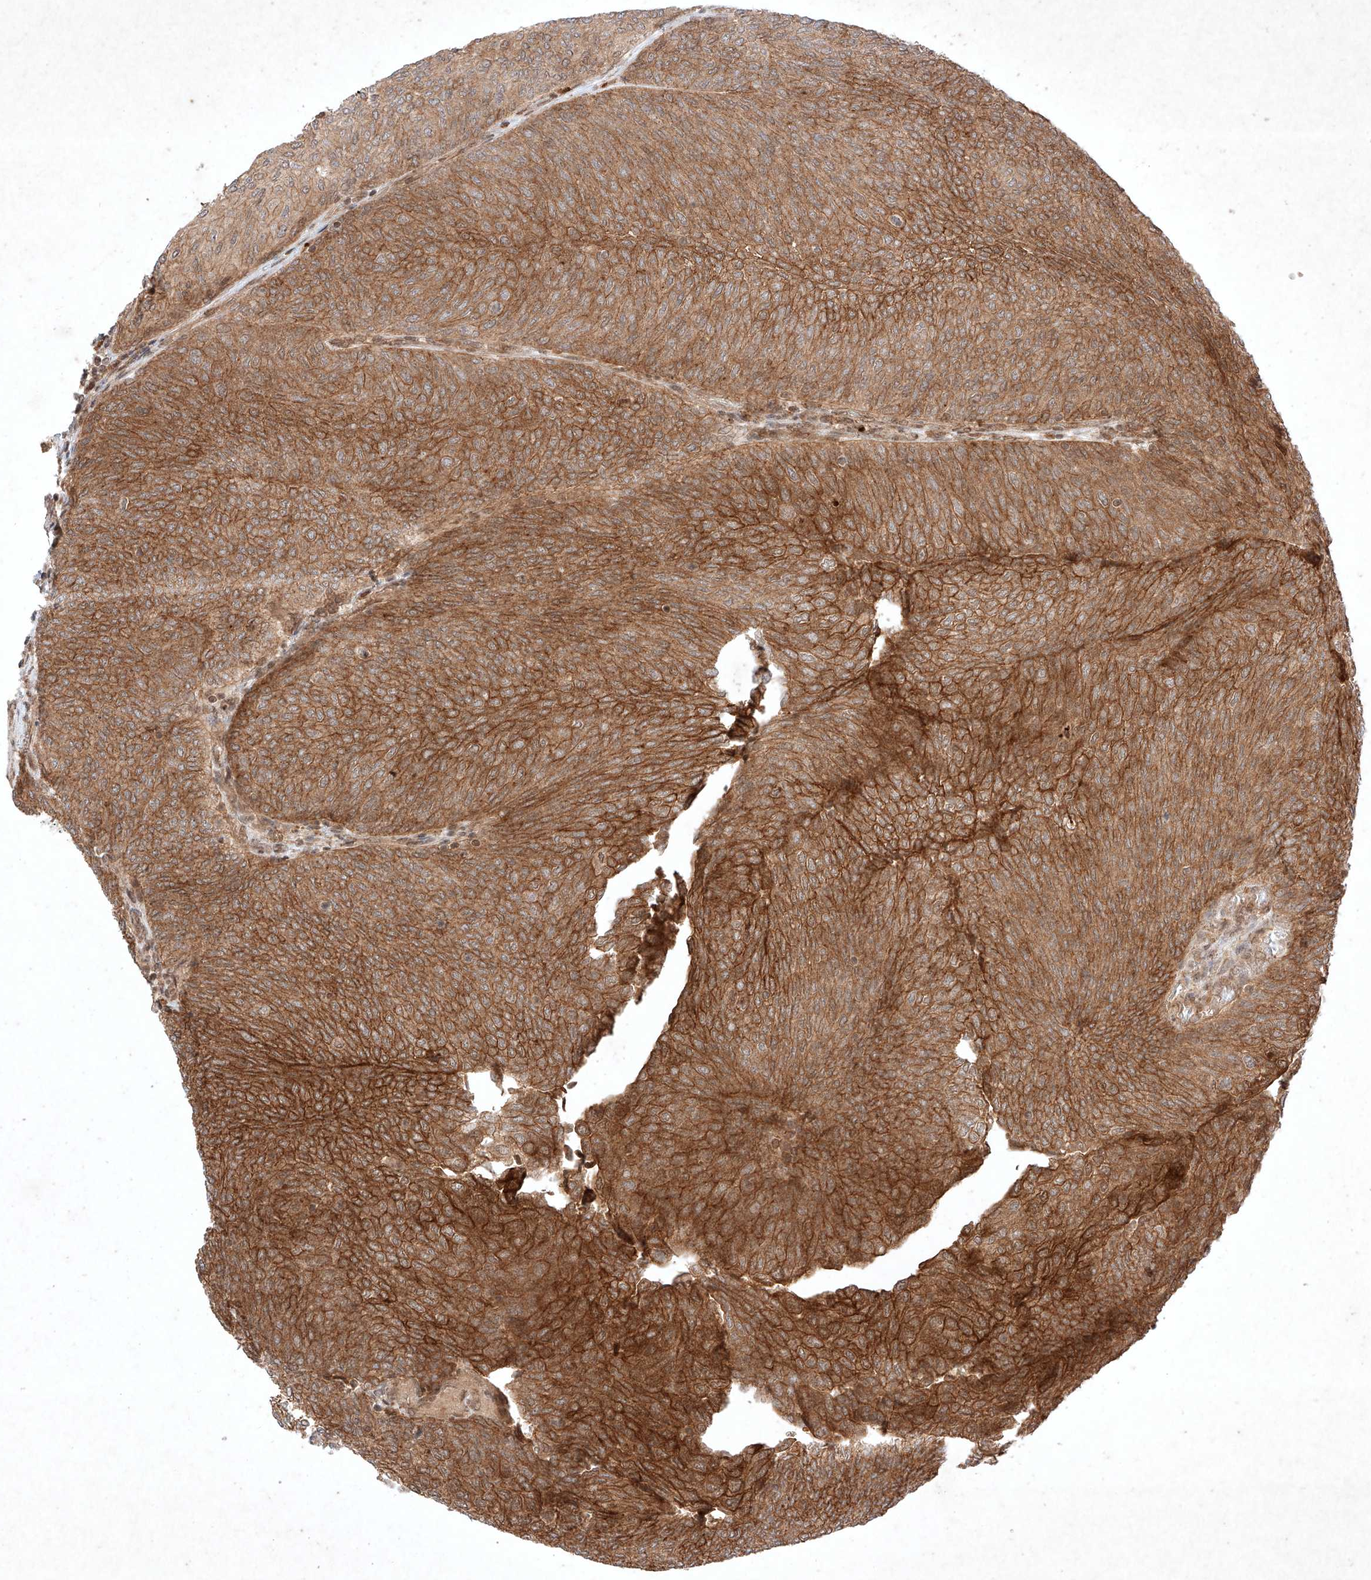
{"staining": {"intensity": "strong", "quantity": ">75%", "location": "cytoplasmic/membranous"}, "tissue": "urothelial cancer", "cell_type": "Tumor cells", "image_type": "cancer", "snomed": [{"axis": "morphology", "description": "Urothelial carcinoma, Low grade"}, {"axis": "topography", "description": "Urinary bladder"}], "caption": "Tumor cells display high levels of strong cytoplasmic/membranous staining in about >75% of cells in human urothelial cancer.", "gene": "RNF31", "patient": {"sex": "female", "age": 79}}